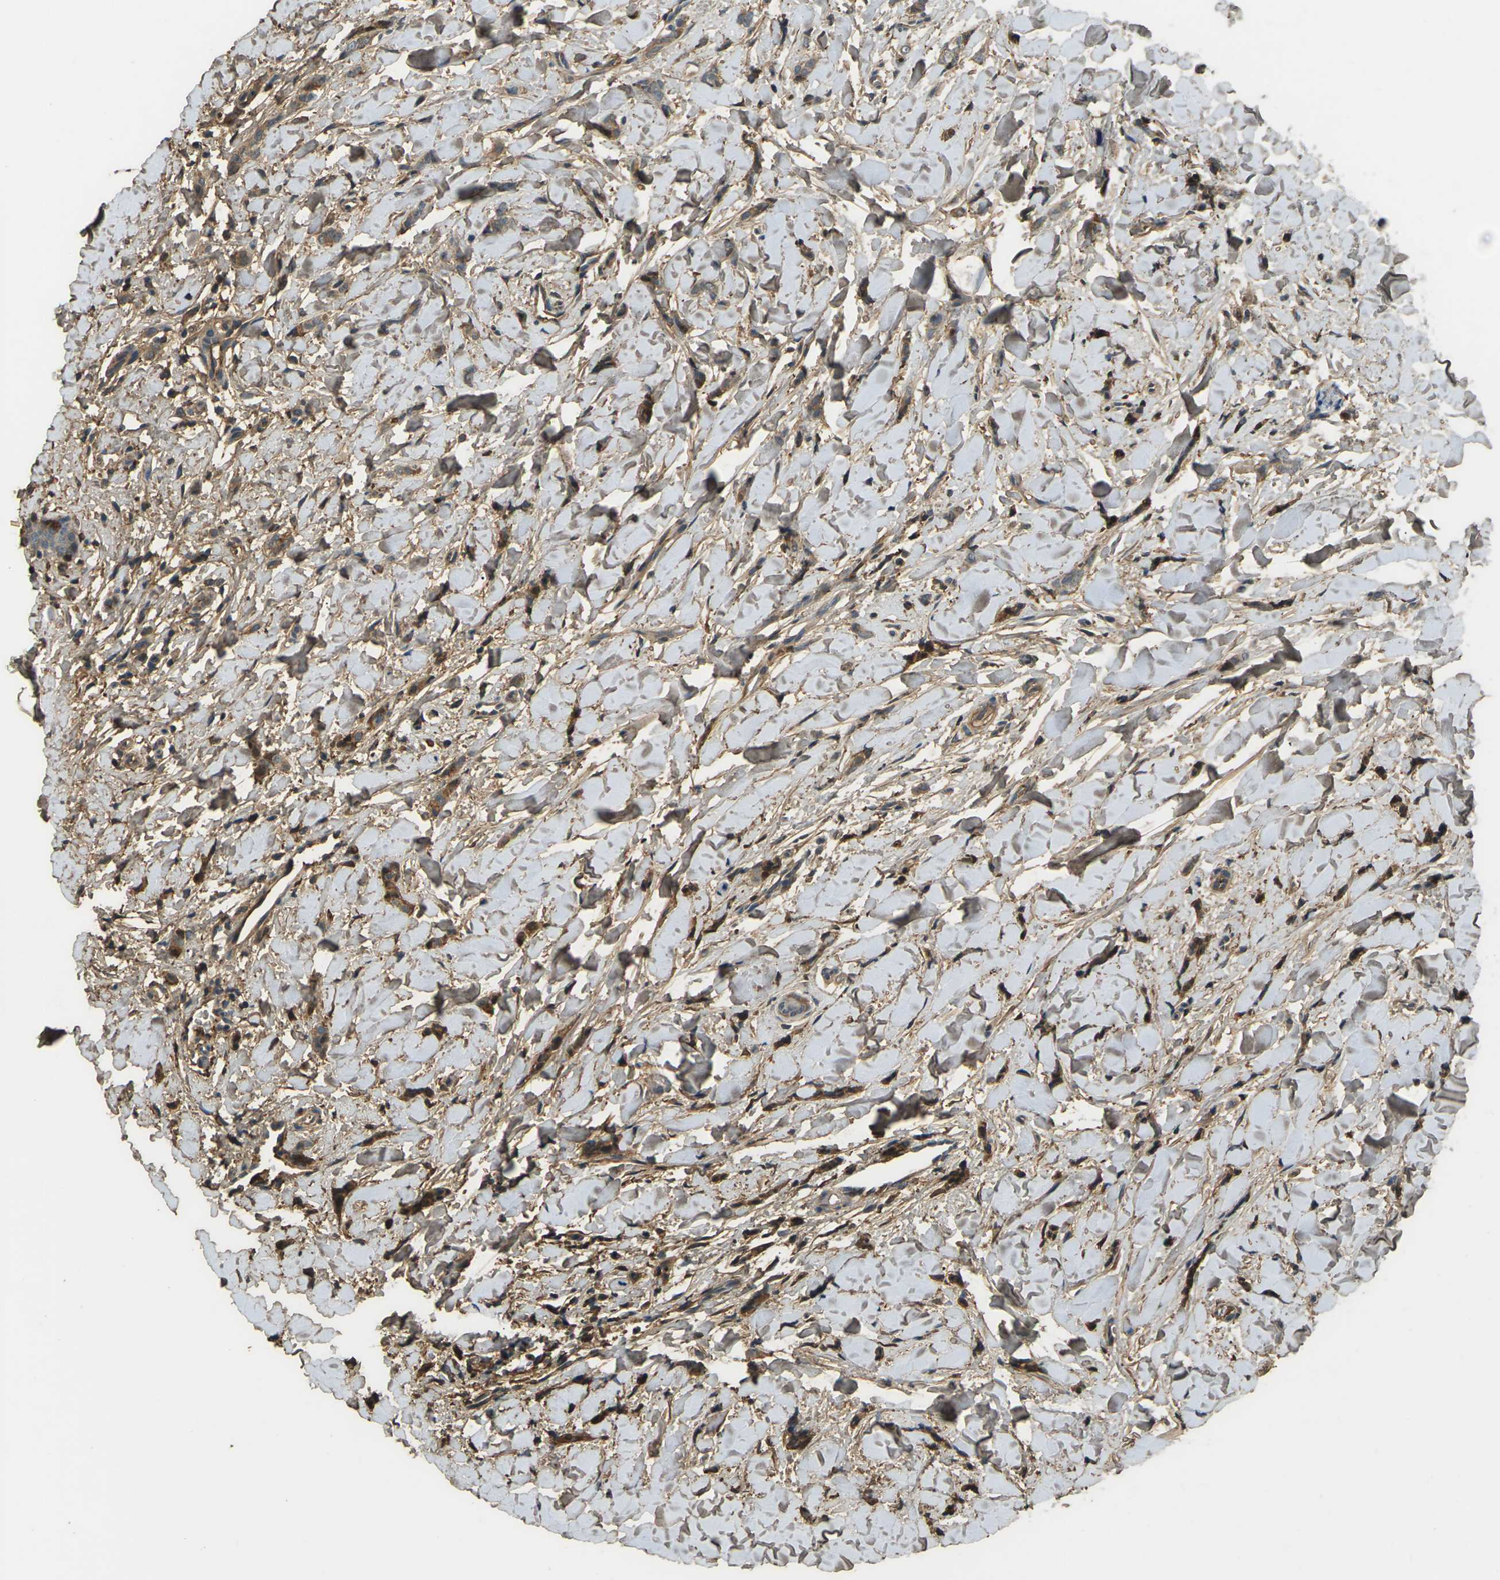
{"staining": {"intensity": "moderate", "quantity": "25%-75%", "location": "cytoplasmic/membranous"}, "tissue": "breast cancer", "cell_type": "Tumor cells", "image_type": "cancer", "snomed": [{"axis": "morphology", "description": "Lobular carcinoma"}, {"axis": "topography", "description": "Skin"}, {"axis": "topography", "description": "Breast"}], "caption": "Breast cancer stained for a protein exhibits moderate cytoplasmic/membranous positivity in tumor cells.", "gene": "CYP1B1", "patient": {"sex": "female", "age": 46}}